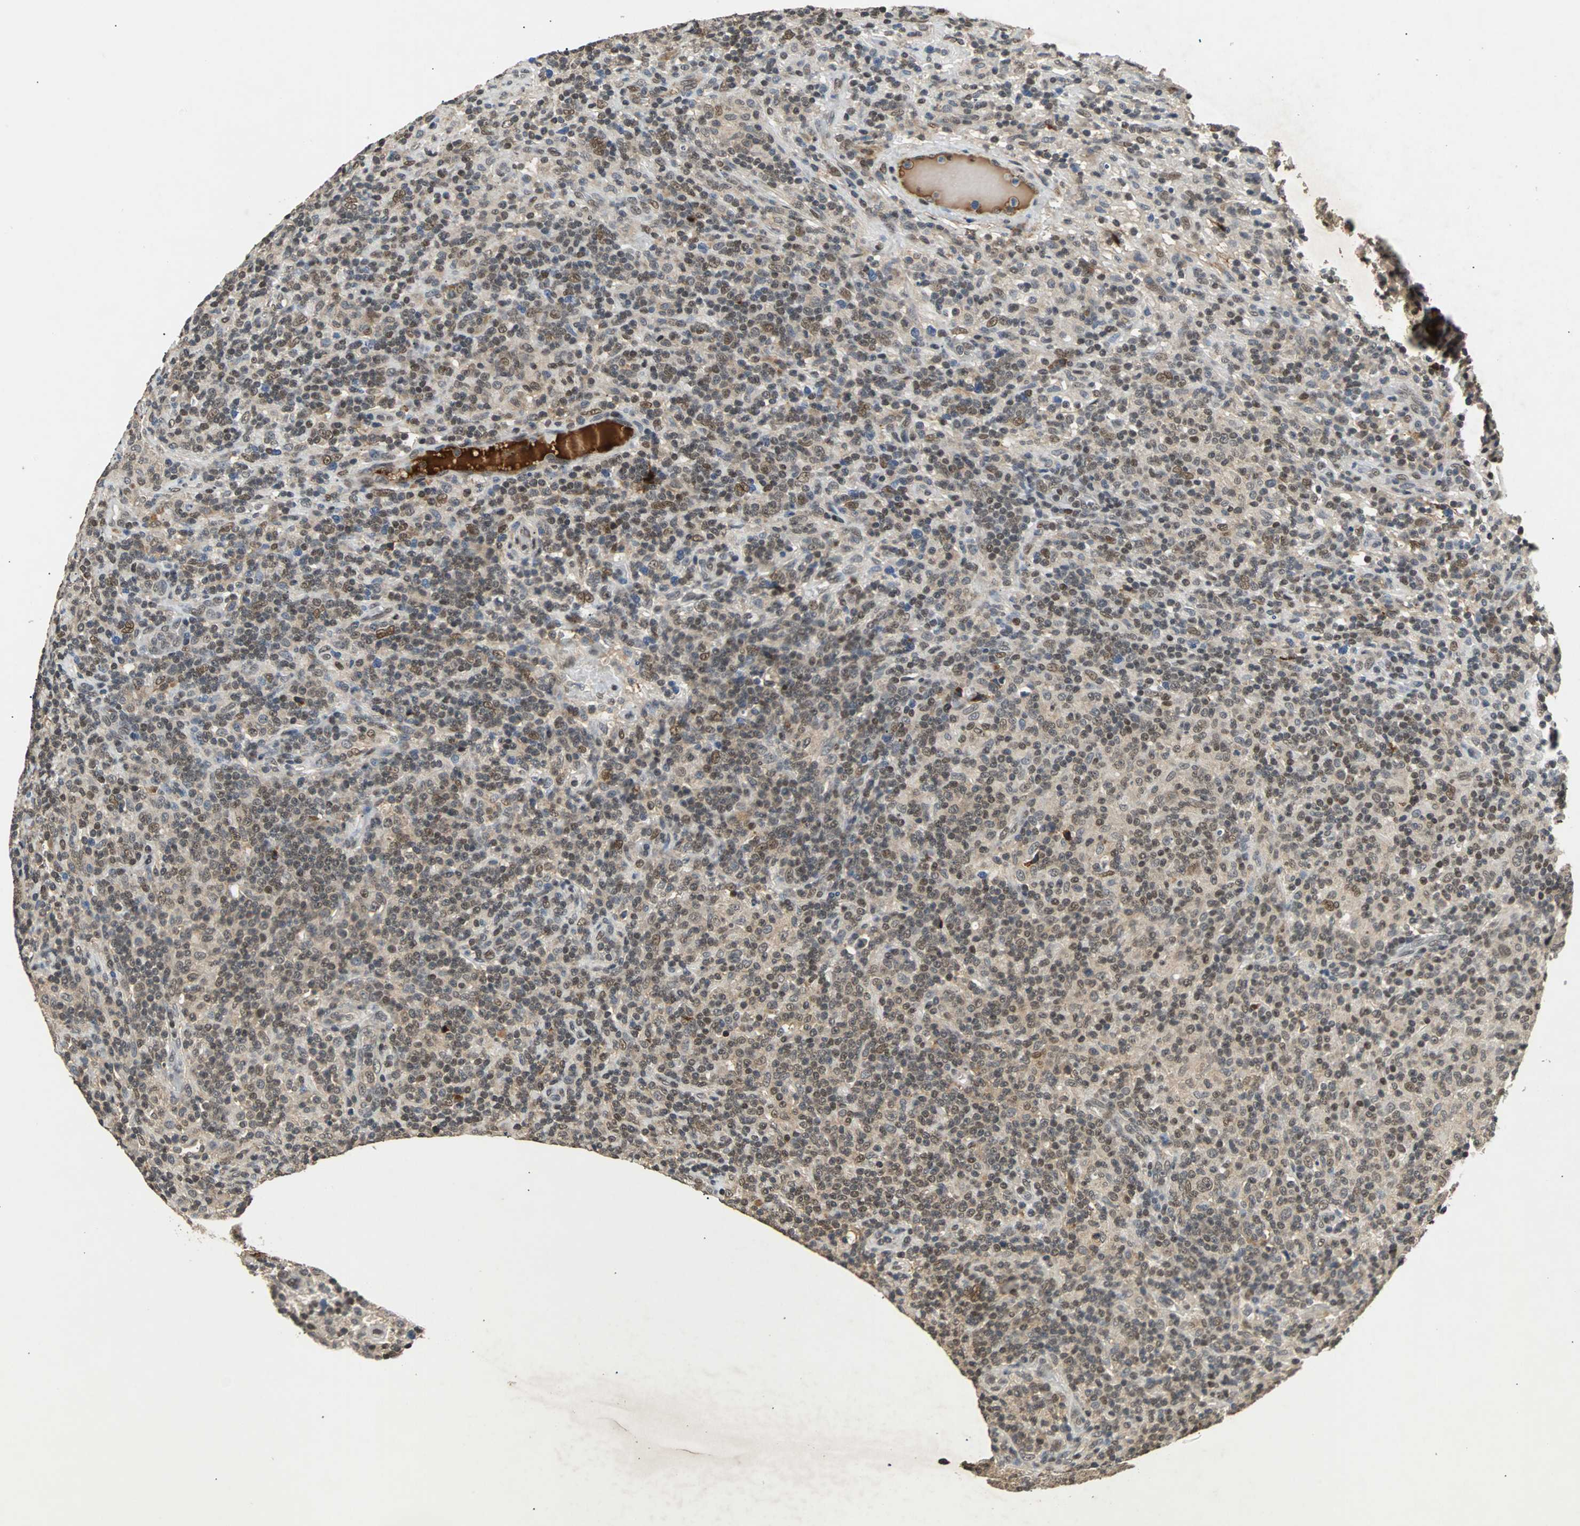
{"staining": {"intensity": "weak", "quantity": ">75%", "location": "cytoplasmic/membranous,nuclear"}, "tissue": "lymphoma", "cell_type": "Tumor cells", "image_type": "cancer", "snomed": [{"axis": "morphology", "description": "Hodgkin's disease, NOS"}, {"axis": "topography", "description": "Lymph node"}], "caption": "Protein expression analysis of lymphoma demonstrates weak cytoplasmic/membranous and nuclear positivity in approximately >75% of tumor cells.", "gene": "PHC1", "patient": {"sex": "male", "age": 70}}